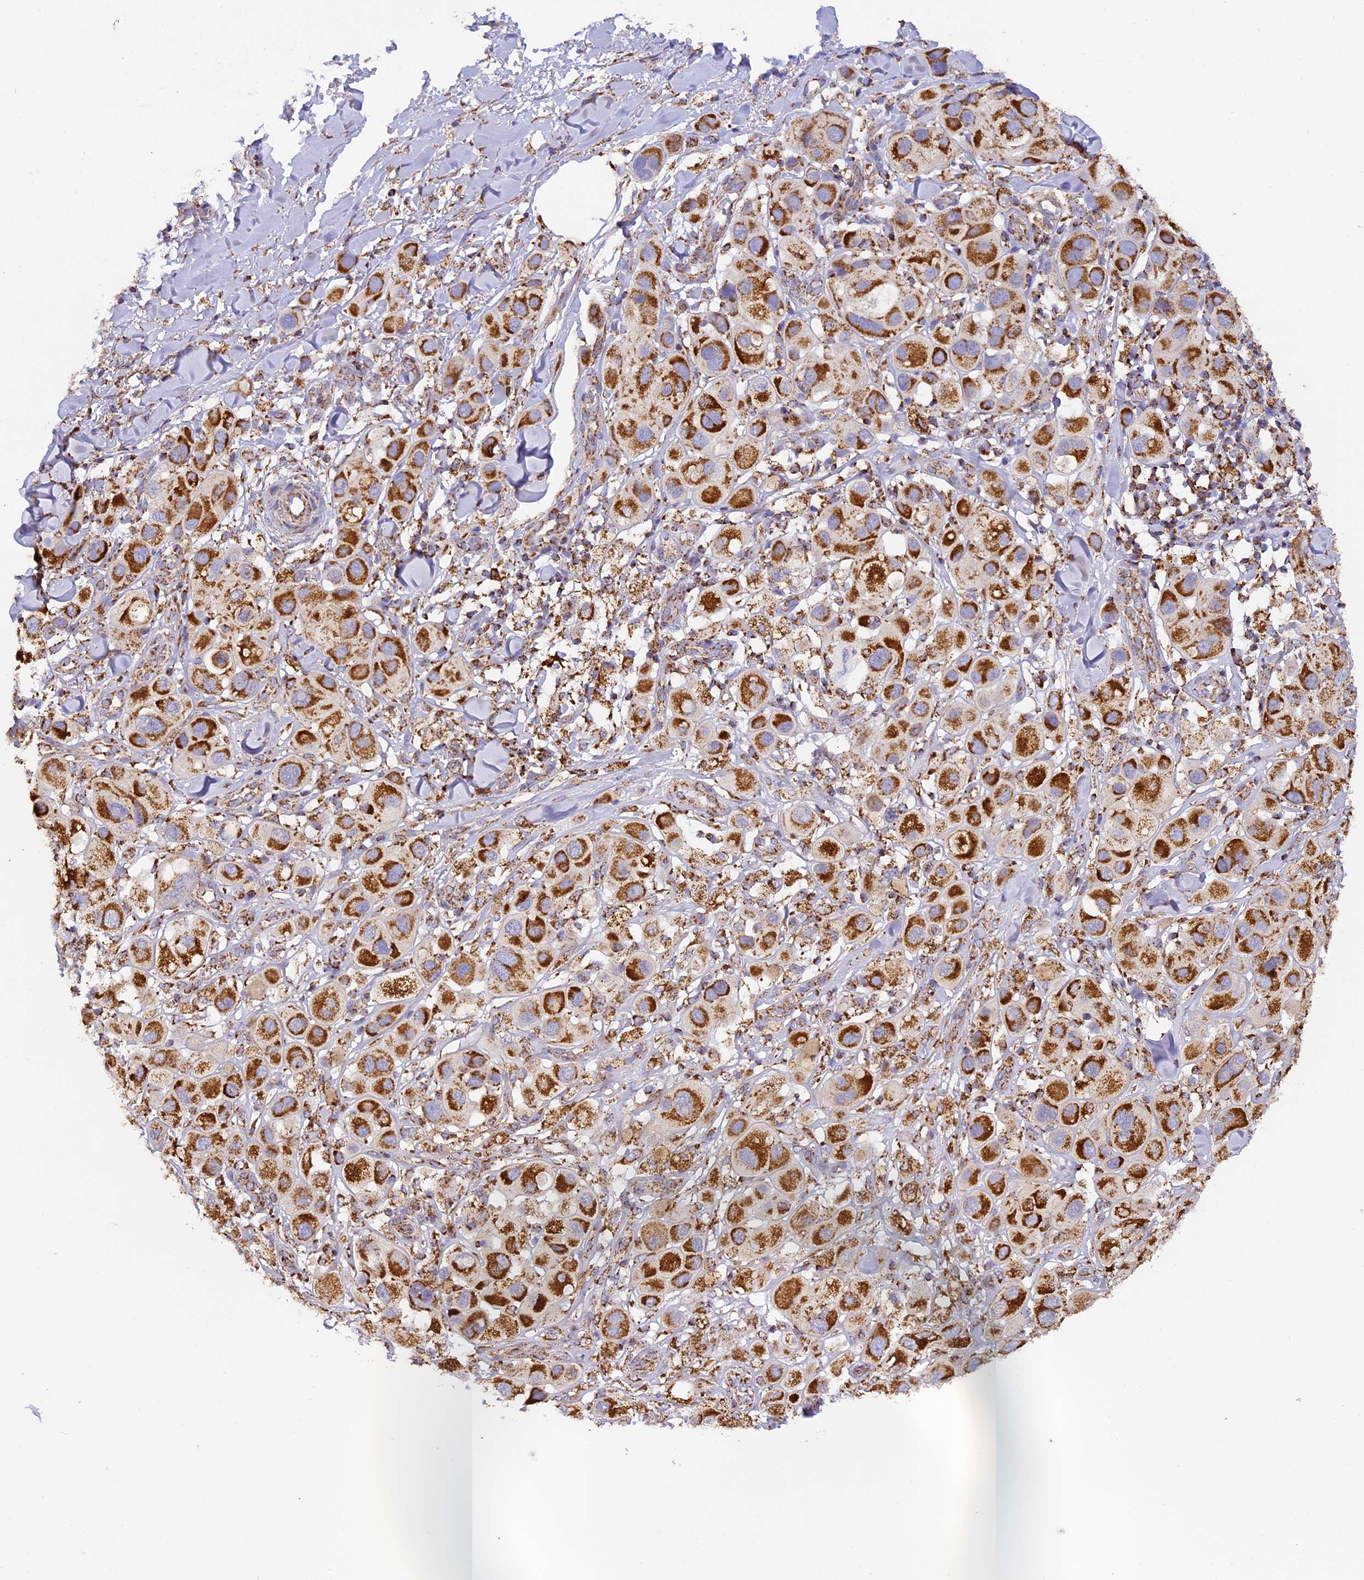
{"staining": {"intensity": "strong", "quantity": ">75%", "location": "cytoplasmic/membranous"}, "tissue": "melanoma", "cell_type": "Tumor cells", "image_type": "cancer", "snomed": [{"axis": "morphology", "description": "Malignant melanoma, Metastatic site"}, {"axis": "topography", "description": "Skin"}], "caption": "Melanoma stained with a brown dye reveals strong cytoplasmic/membranous positive positivity in about >75% of tumor cells.", "gene": "STK17A", "patient": {"sex": "male", "age": 41}}